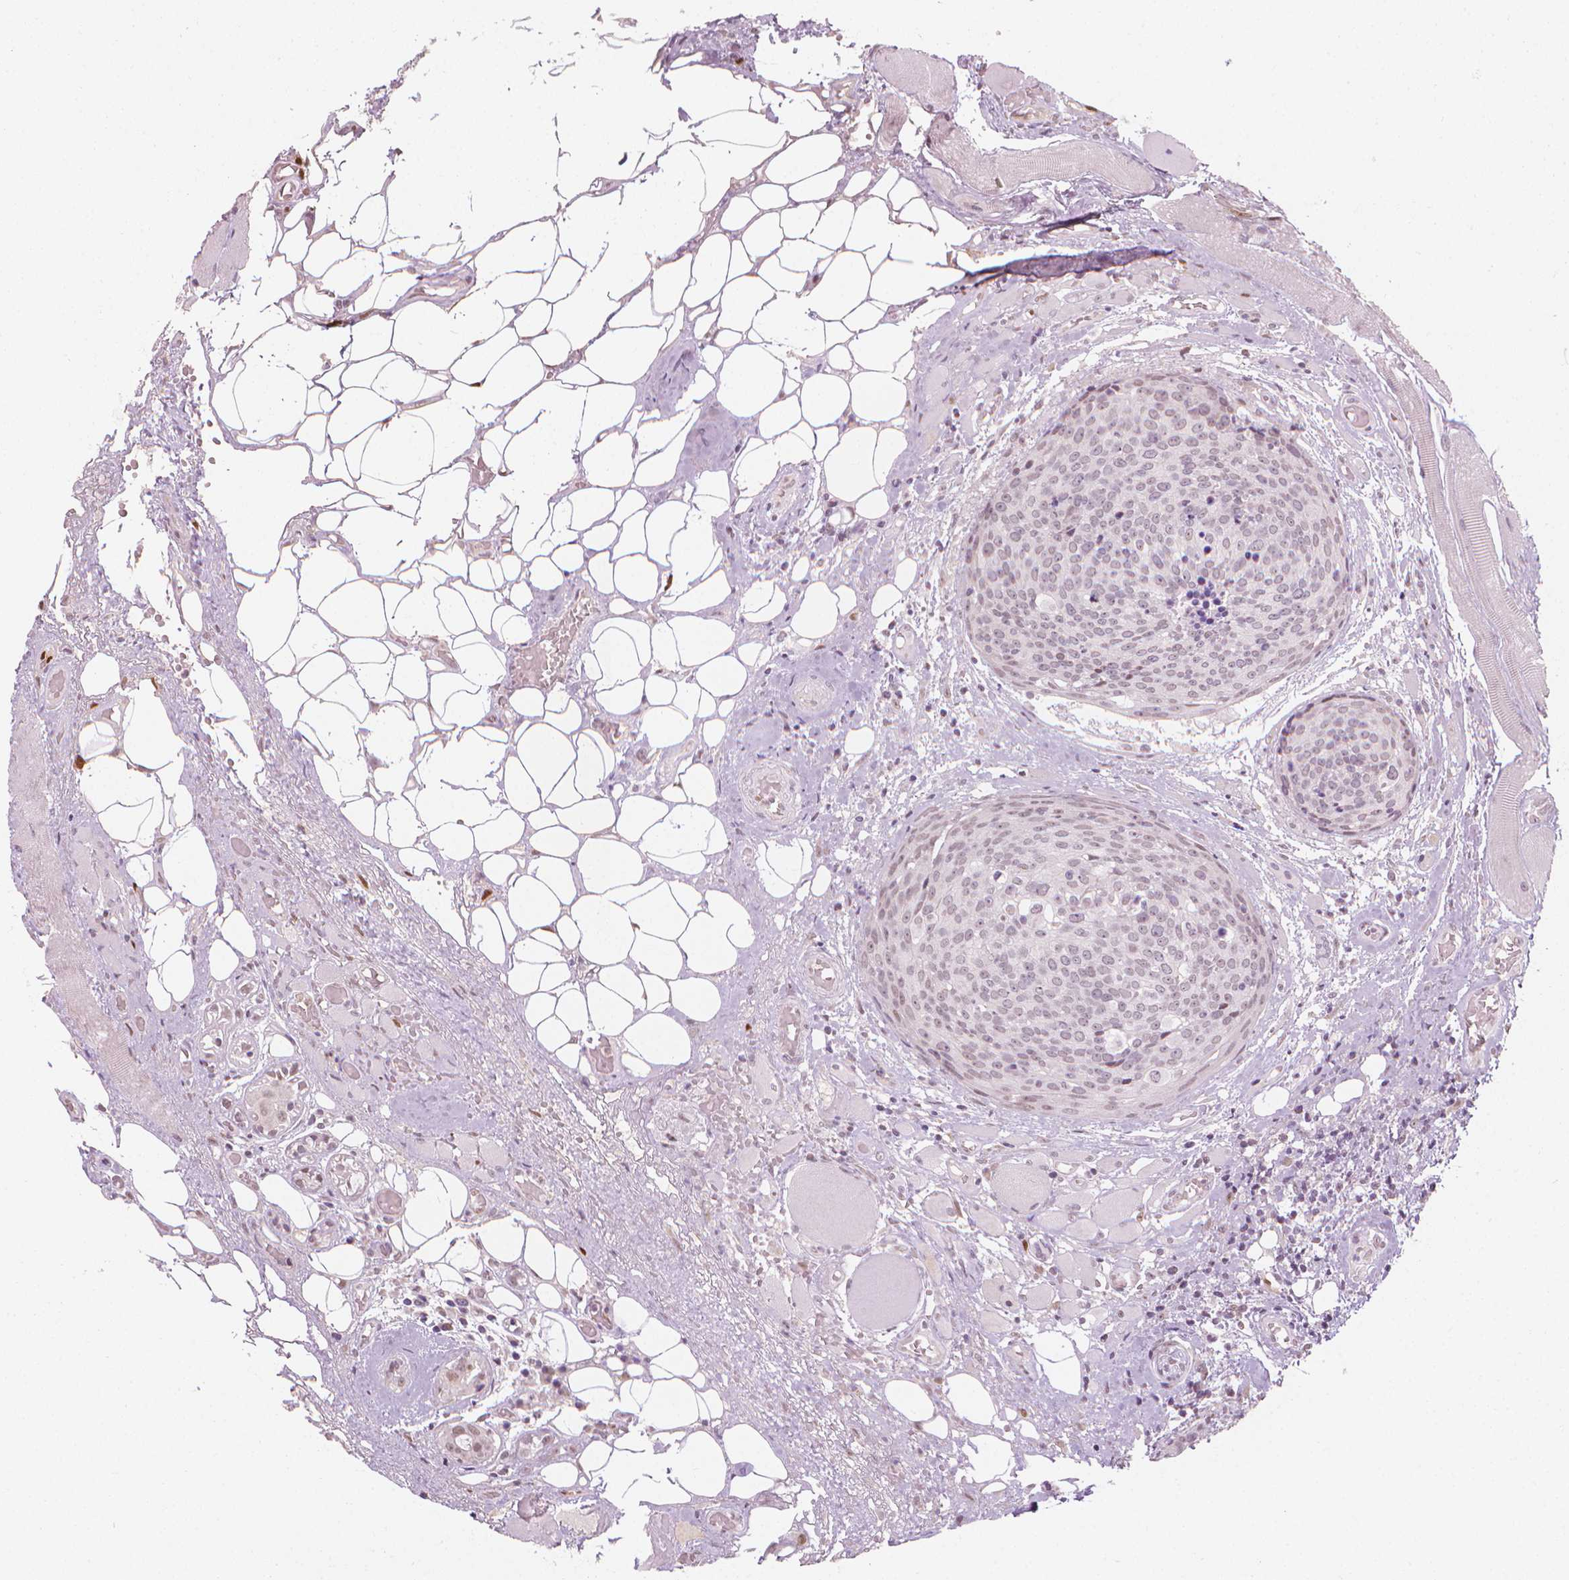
{"staining": {"intensity": "negative", "quantity": "none", "location": "none"}, "tissue": "head and neck cancer", "cell_type": "Tumor cells", "image_type": "cancer", "snomed": [{"axis": "morphology", "description": "Squamous cell carcinoma, NOS"}, {"axis": "topography", "description": "Oral tissue"}, {"axis": "topography", "description": "Head-Neck"}], "caption": "The image displays no significant staining in tumor cells of head and neck cancer.", "gene": "CDKN1C", "patient": {"sex": "male", "age": 64}}